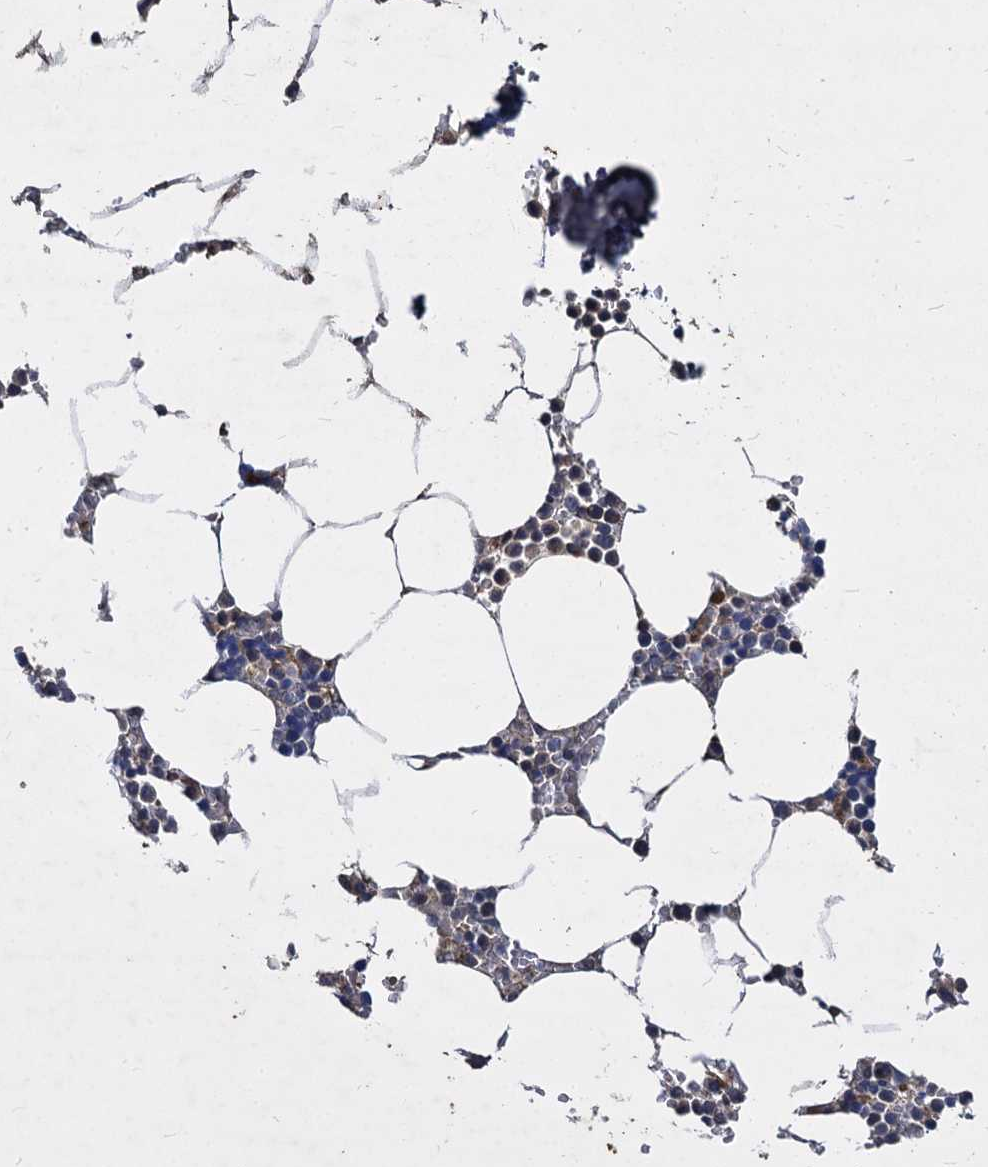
{"staining": {"intensity": "moderate", "quantity": "<25%", "location": "cytoplasmic/membranous"}, "tissue": "bone marrow", "cell_type": "Hematopoietic cells", "image_type": "normal", "snomed": [{"axis": "morphology", "description": "Normal tissue, NOS"}, {"axis": "topography", "description": "Bone marrow"}], "caption": "Hematopoietic cells show low levels of moderate cytoplasmic/membranous positivity in approximately <25% of cells in unremarkable bone marrow. The protein of interest is shown in brown color, while the nuclei are stained blue.", "gene": "CCDC184", "patient": {"sex": "male", "age": 70}}